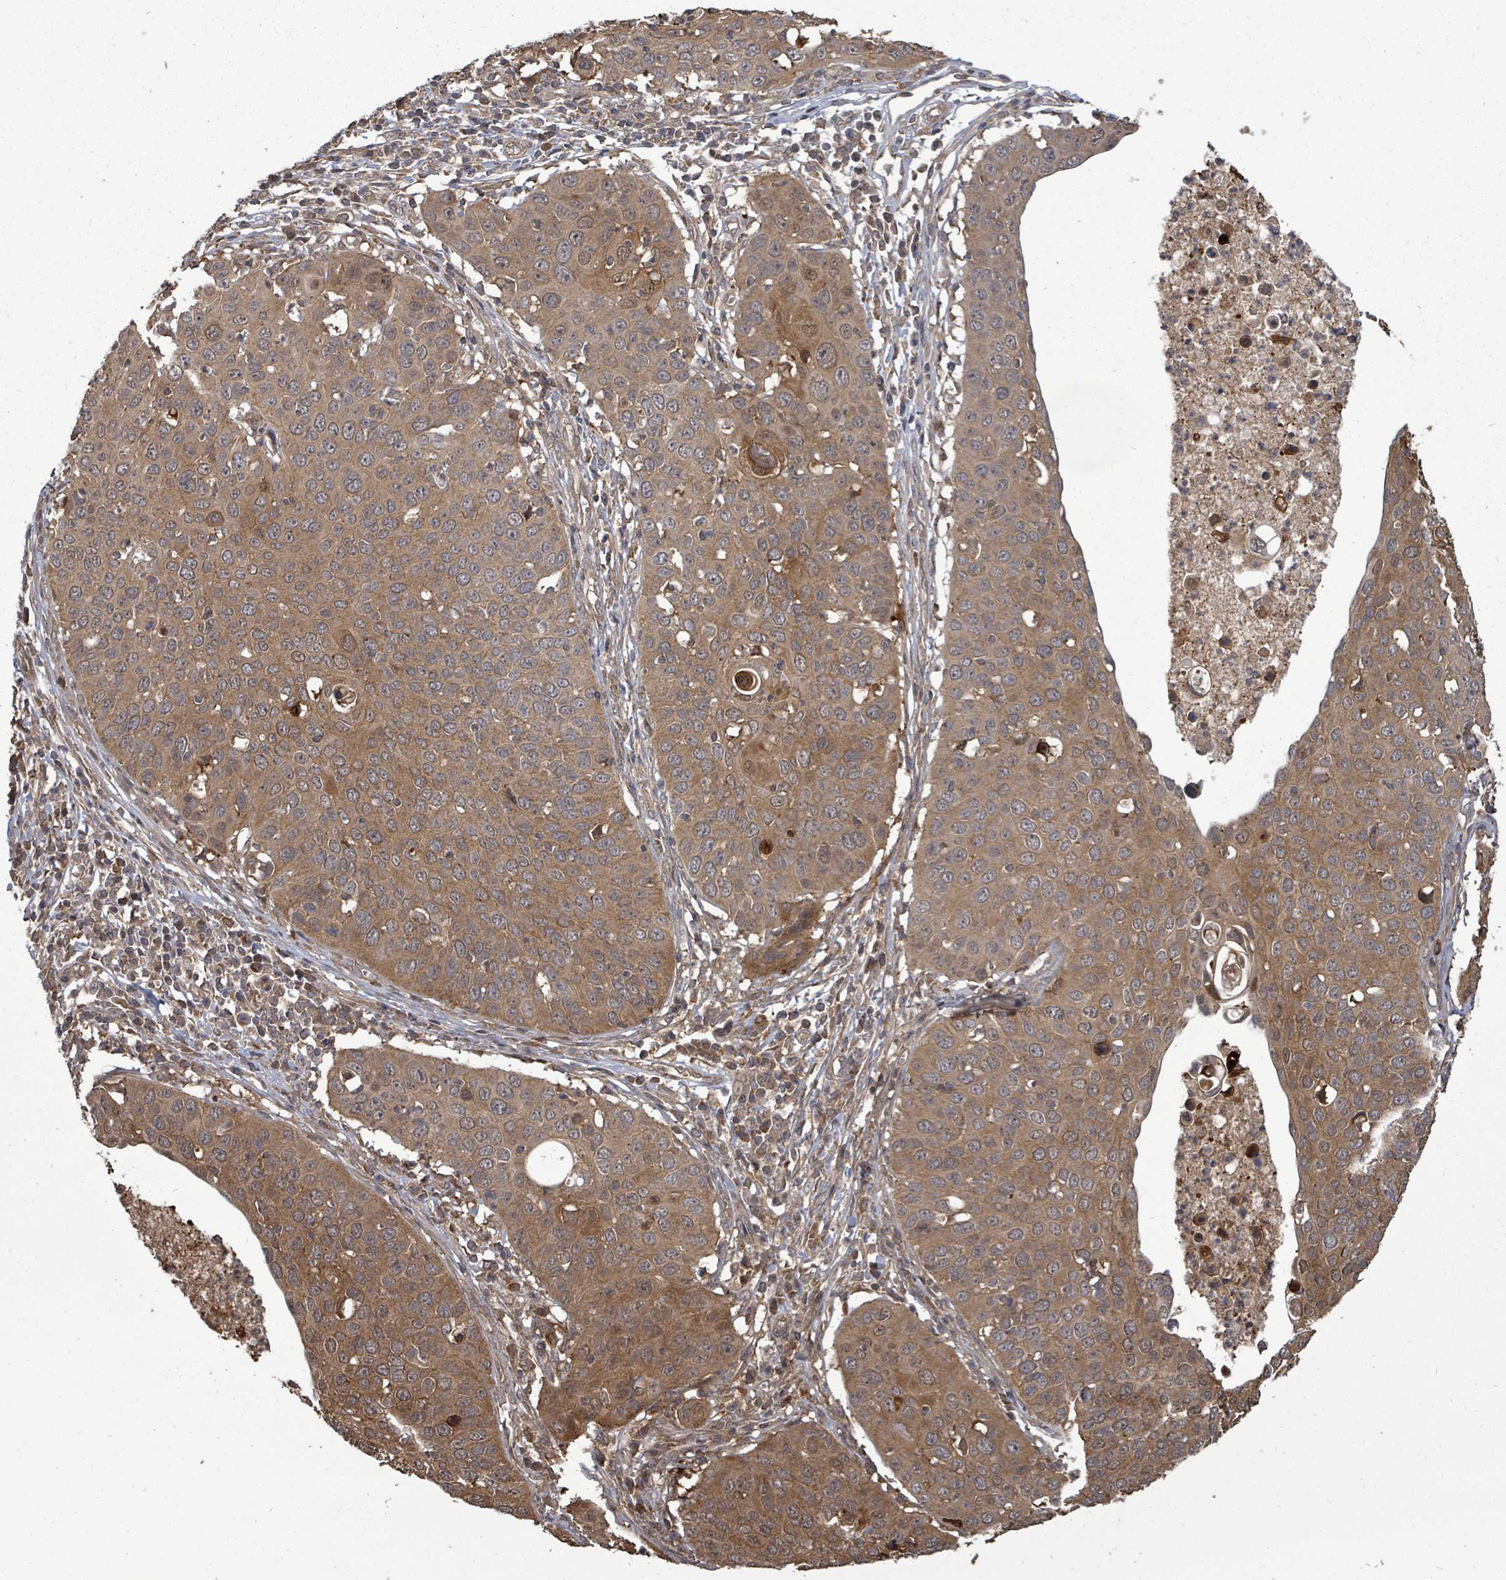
{"staining": {"intensity": "moderate", "quantity": ">75%", "location": "cytoplasmic/membranous"}, "tissue": "cervical cancer", "cell_type": "Tumor cells", "image_type": "cancer", "snomed": [{"axis": "morphology", "description": "Squamous cell carcinoma, NOS"}, {"axis": "topography", "description": "Cervix"}], "caption": "Immunohistochemical staining of cervical cancer exhibits medium levels of moderate cytoplasmic/membranous protein staining in about >75% of tumor cells.", "gene": "EIF3C", "patient": {"sex": "female", "age": 36}}